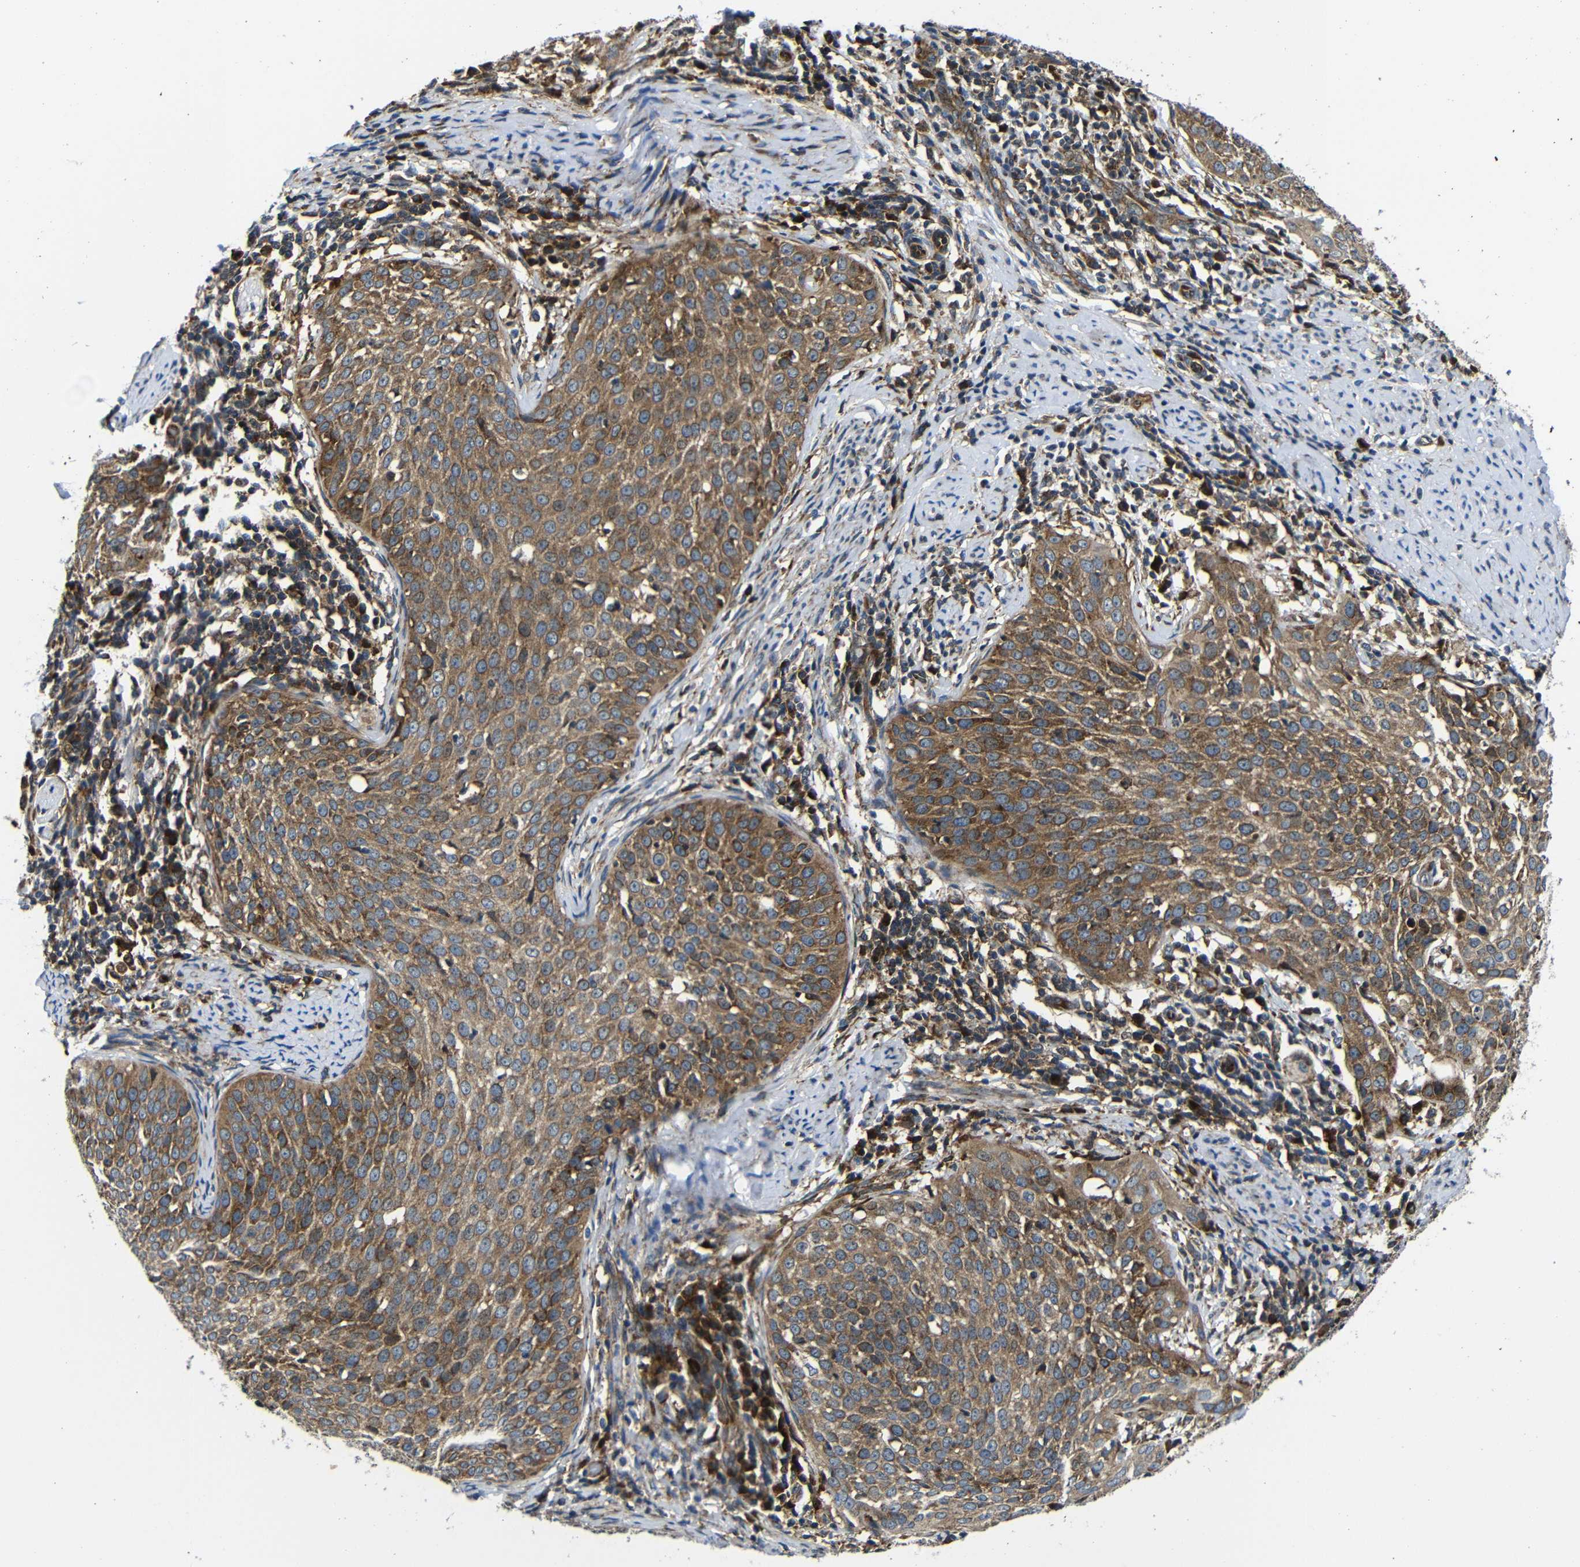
{"staining": {"intensity": "moderate", "quantity": ">75%", "location": "cytoplasmic/membranous"}, "tissue": "cervical cancer", "cell_type": "Tumor cells", "image_type": "cancer", "snomed": [{"axis": "morphology", "description": "Squamous cell carcinoma, NOS"}, {"axis": "topography", "description": "Cervix"}], "caption": "Cervical cancer was stained to show a protein in brown. There is medium levels of moderate cytoplasmic/membranous staining in approximately >75% of tumor cells.", "gene": "ABCE1", "patient": {"sex": "female", "age": 51}}